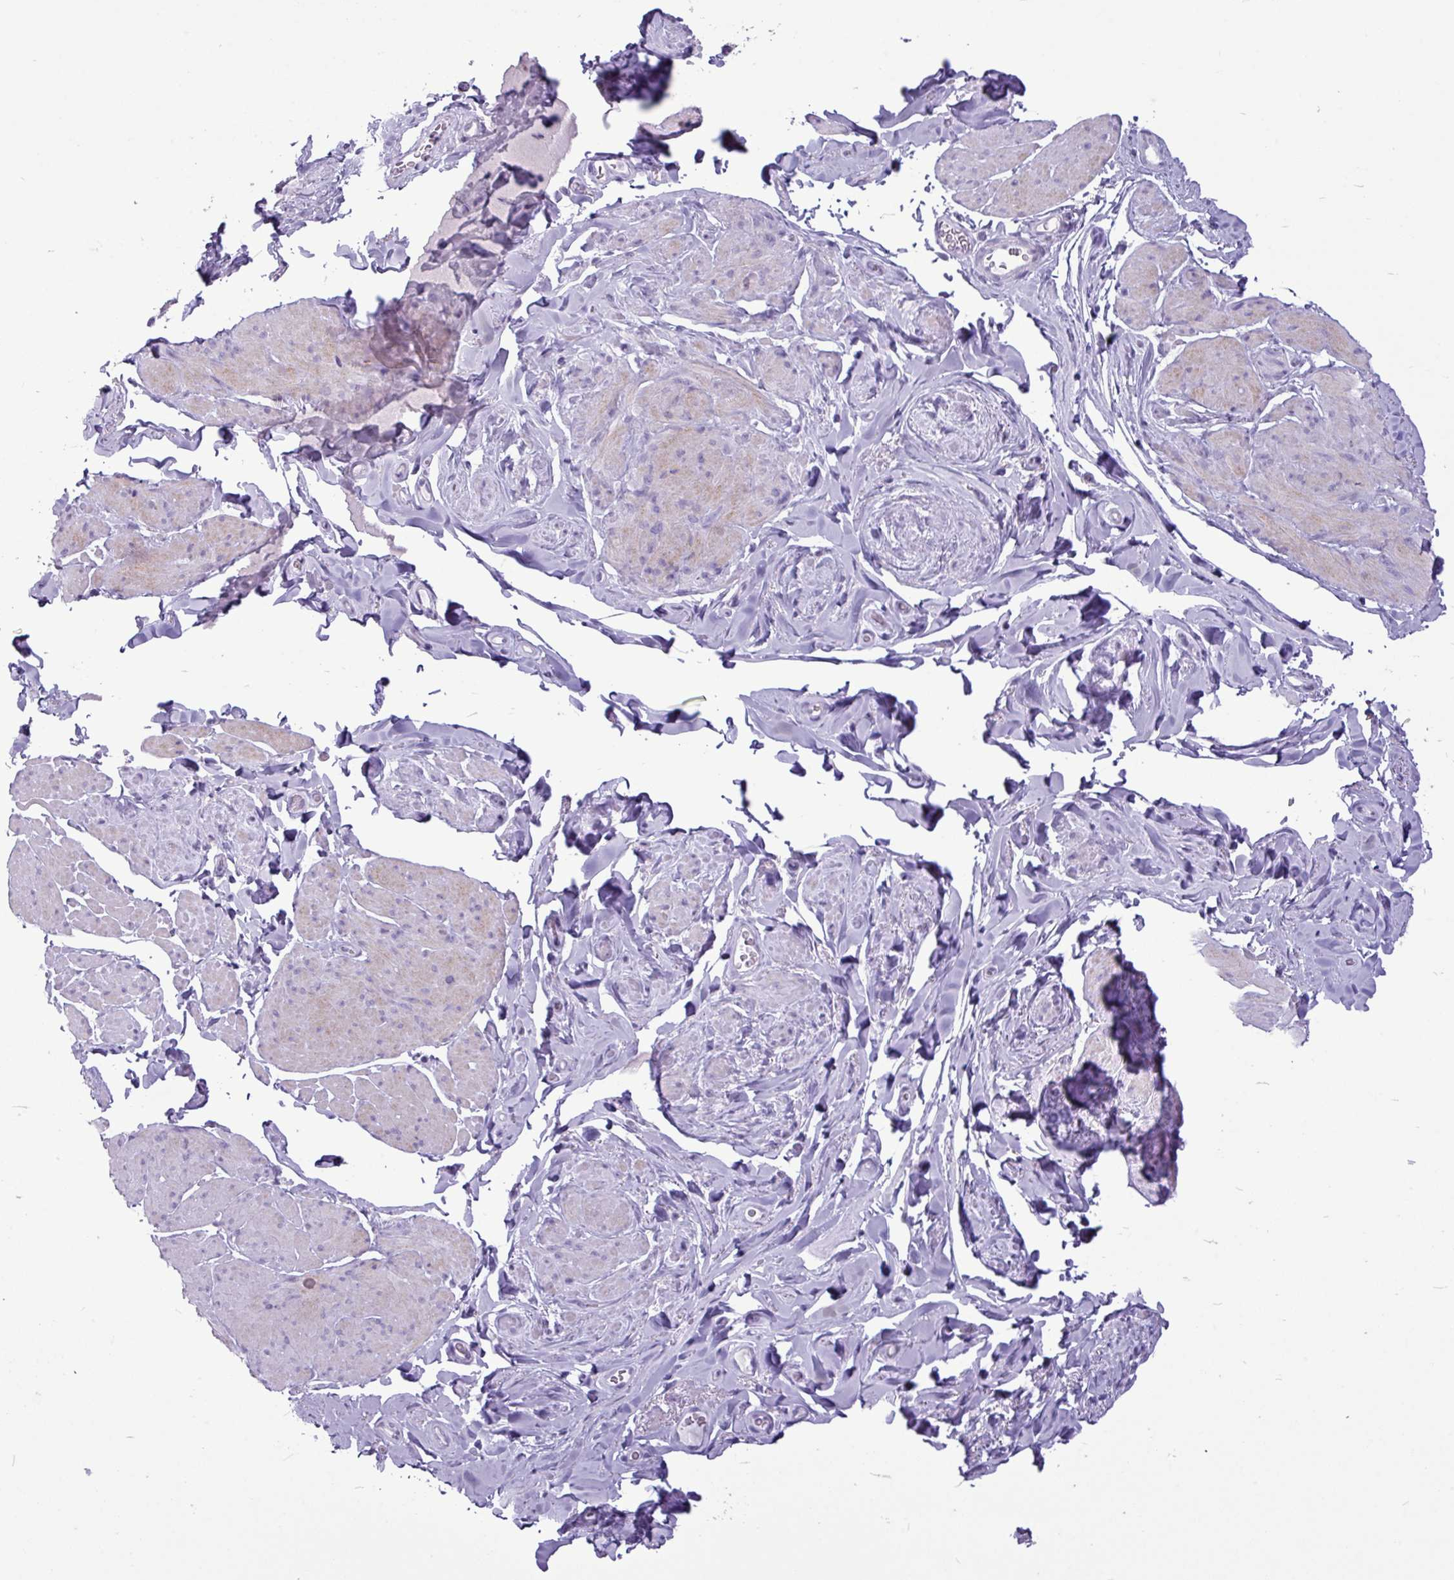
{"staining": {"intensity": "negative", "quantity": "none", "location": "none"}, "tissue": "smooth muscle", "cell_type": "Smooth muscle cells", "image_type": "normal", "snomed": [{"axis": "morphology", "description": "Normal tissue, NOS"}, {"axis": "topography", "description": "Smooth muscle"}, {"axis": "topography", "description": "Peripheral nerve tissue"}], "caption": "Human smooth muscle stained for a protein using IHC shows no staining in smooth muscle cells.", "gene": "AMY2A", "patient": {"sex": "male", "age": 69}}